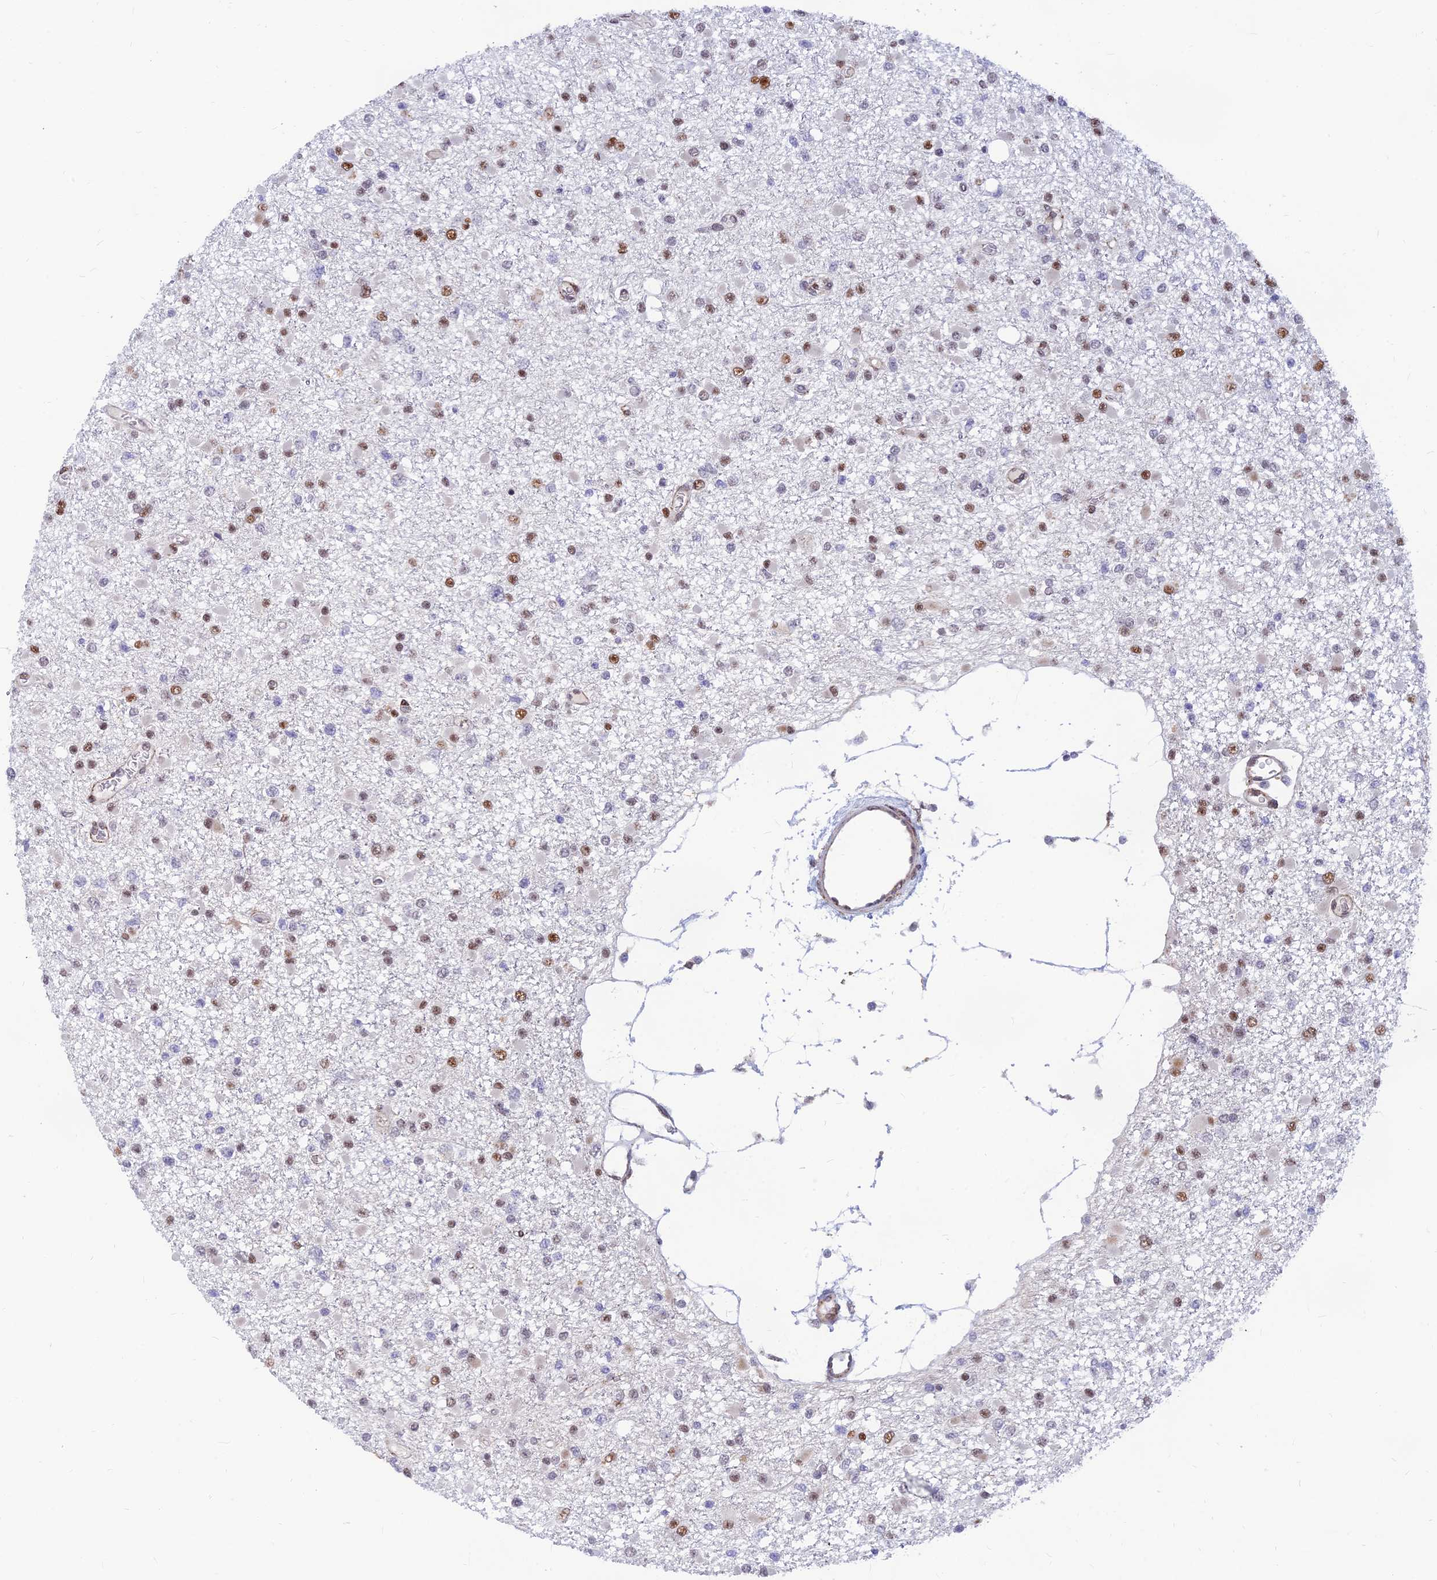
{"staining": {"intensity": "moderate", "quantity": "25%-75%", "location": "nuclear"}, "tissue": "glioma", "cell_type": "Tumor cells", "image_type": "cancer", "snomed": [{"axis": "morphology", "description": "Glioma, malignant, Low grade"}, {"axis": "topography", "description": "Brain"}], "caption": "This is an image of IHC staining of glioma, which shows moderate staining in the nuclear of tumor cells.", "gene": "CLK4", "patient": {"sex": "female", "age": 22}}